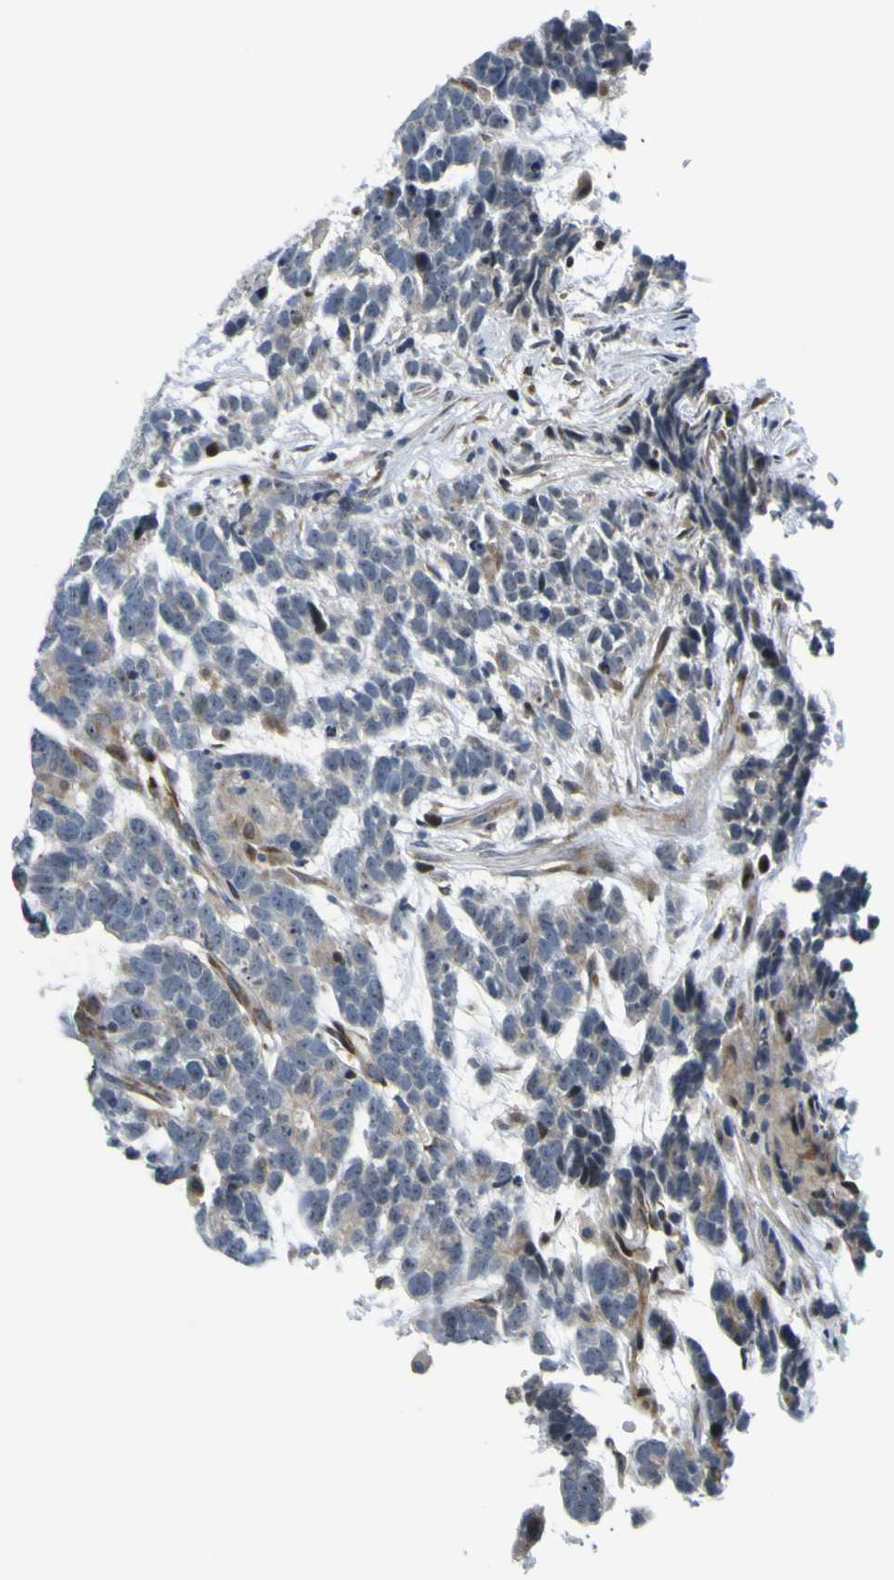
{"staining": {"intensity": "moderate", "quantity": "<25%", "location": "cytoplasmic/membranous"}, "tissue": "testis cancer", "cell_type": "Tumor cells", "image_type": "cancer", "snomed": [{"axis": "morphology", "description": "Carcinoma, Embryonal, NOS"}, {"axis": "topography", "description": "Testis"}], "caption": "Human testis cancer stained for a protein (brown) reveals moderate cytoplasmic/membranous positive expression in about <25% of tumor cells.", "gene": "KDM7A", "patient": {"sex": "male", "age": 26}}